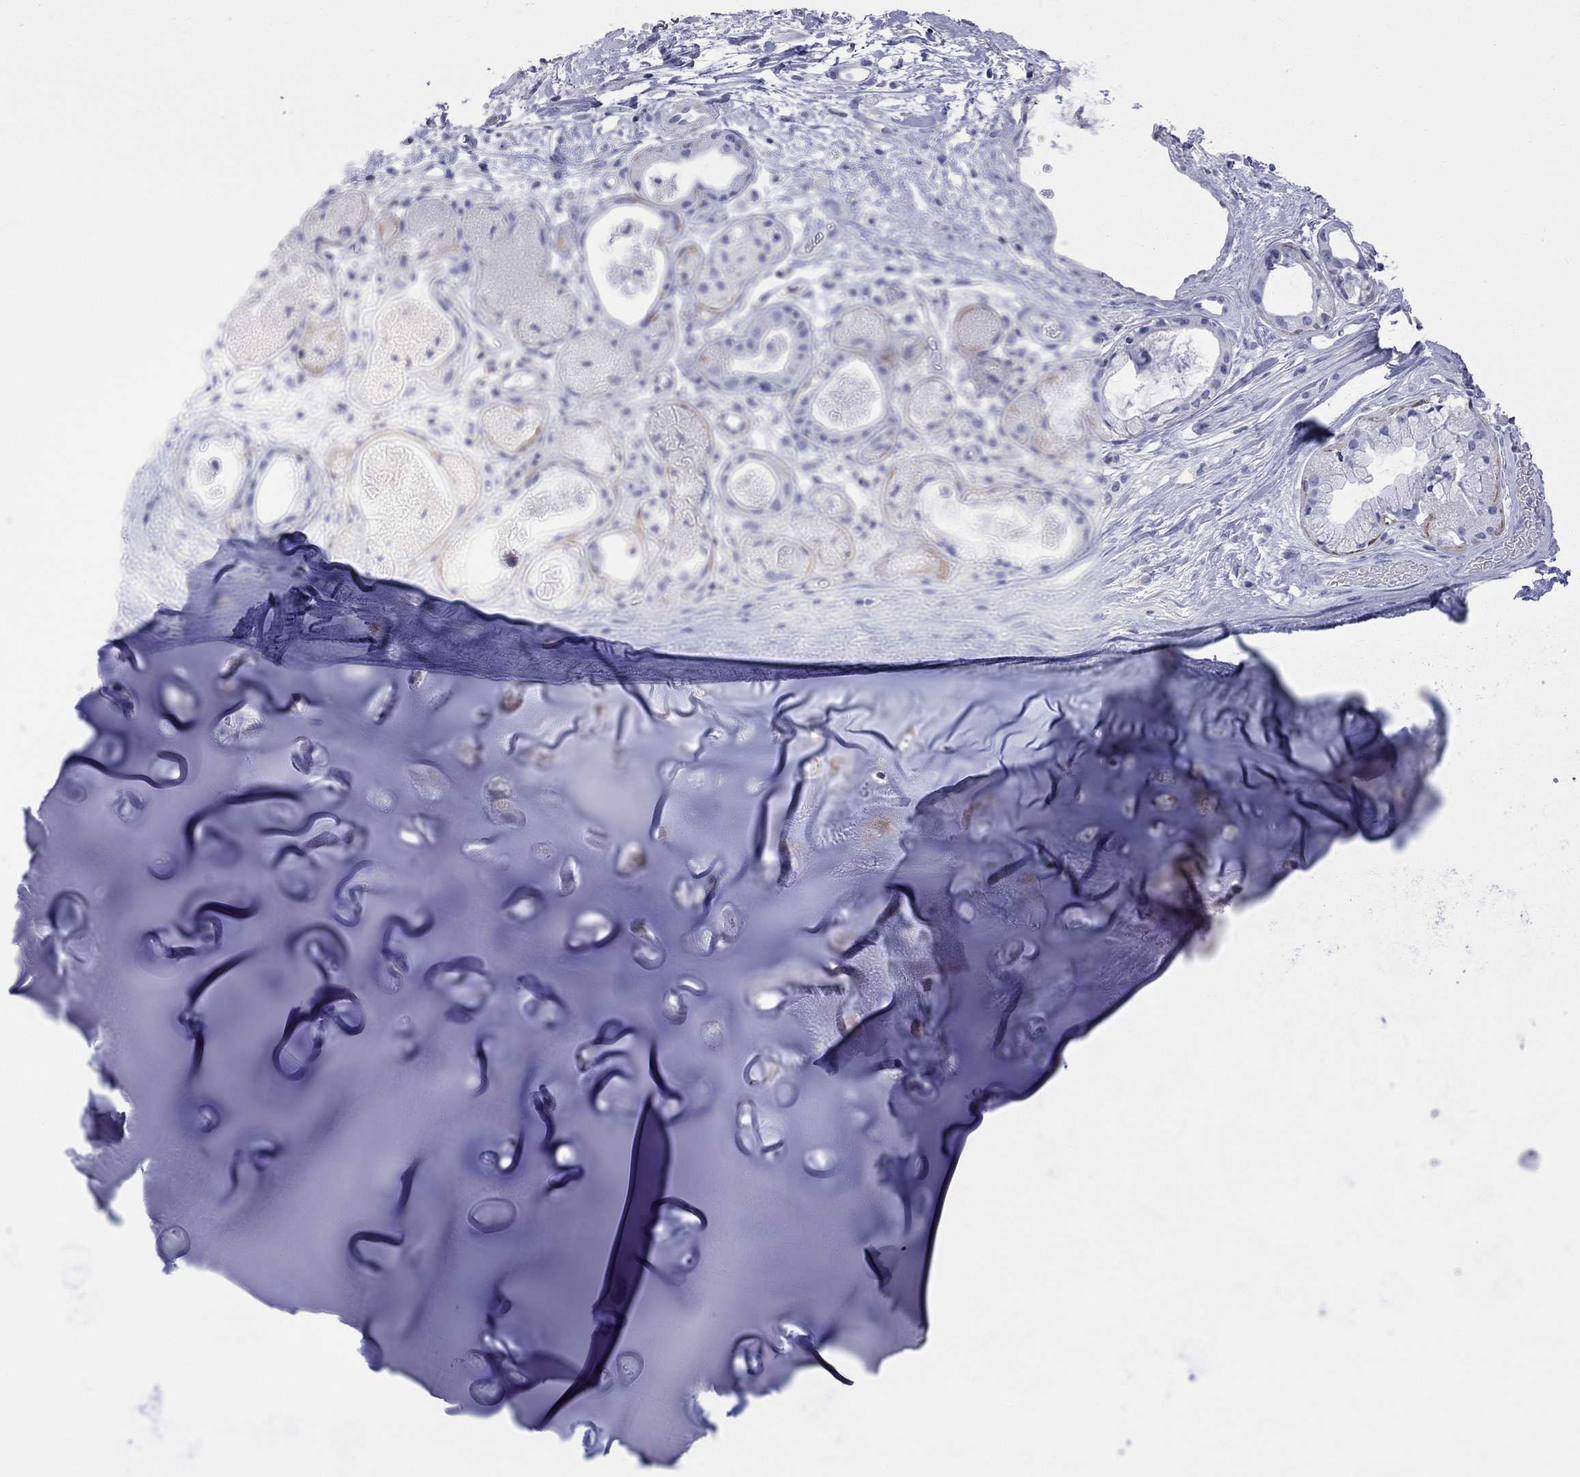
{"staining": {"intensity": "negative", "quantity": "none", "location": "none"}, "tissue": "soft tissue", "cell_type": "Chondrocytes", "image_type": "normal", "snomed": [{"axis": "morphology", "description": "Normal tissue, NOS"}, {"axis": "topography", "description": "Cartilage tissue"}], "caption": "An immunohistochemistry image of normal soft tissue is shown. There is no staining in chondrocytes of soft tissue. Brightfield microscopy of immunohistochemistry stained with DAB (3,3'-diaminobenzidine) (brown) and hematoxylin (blue), captured at high magnification.", "gene": "S100A3", "patient": {"sex": "male", "age": 81}}